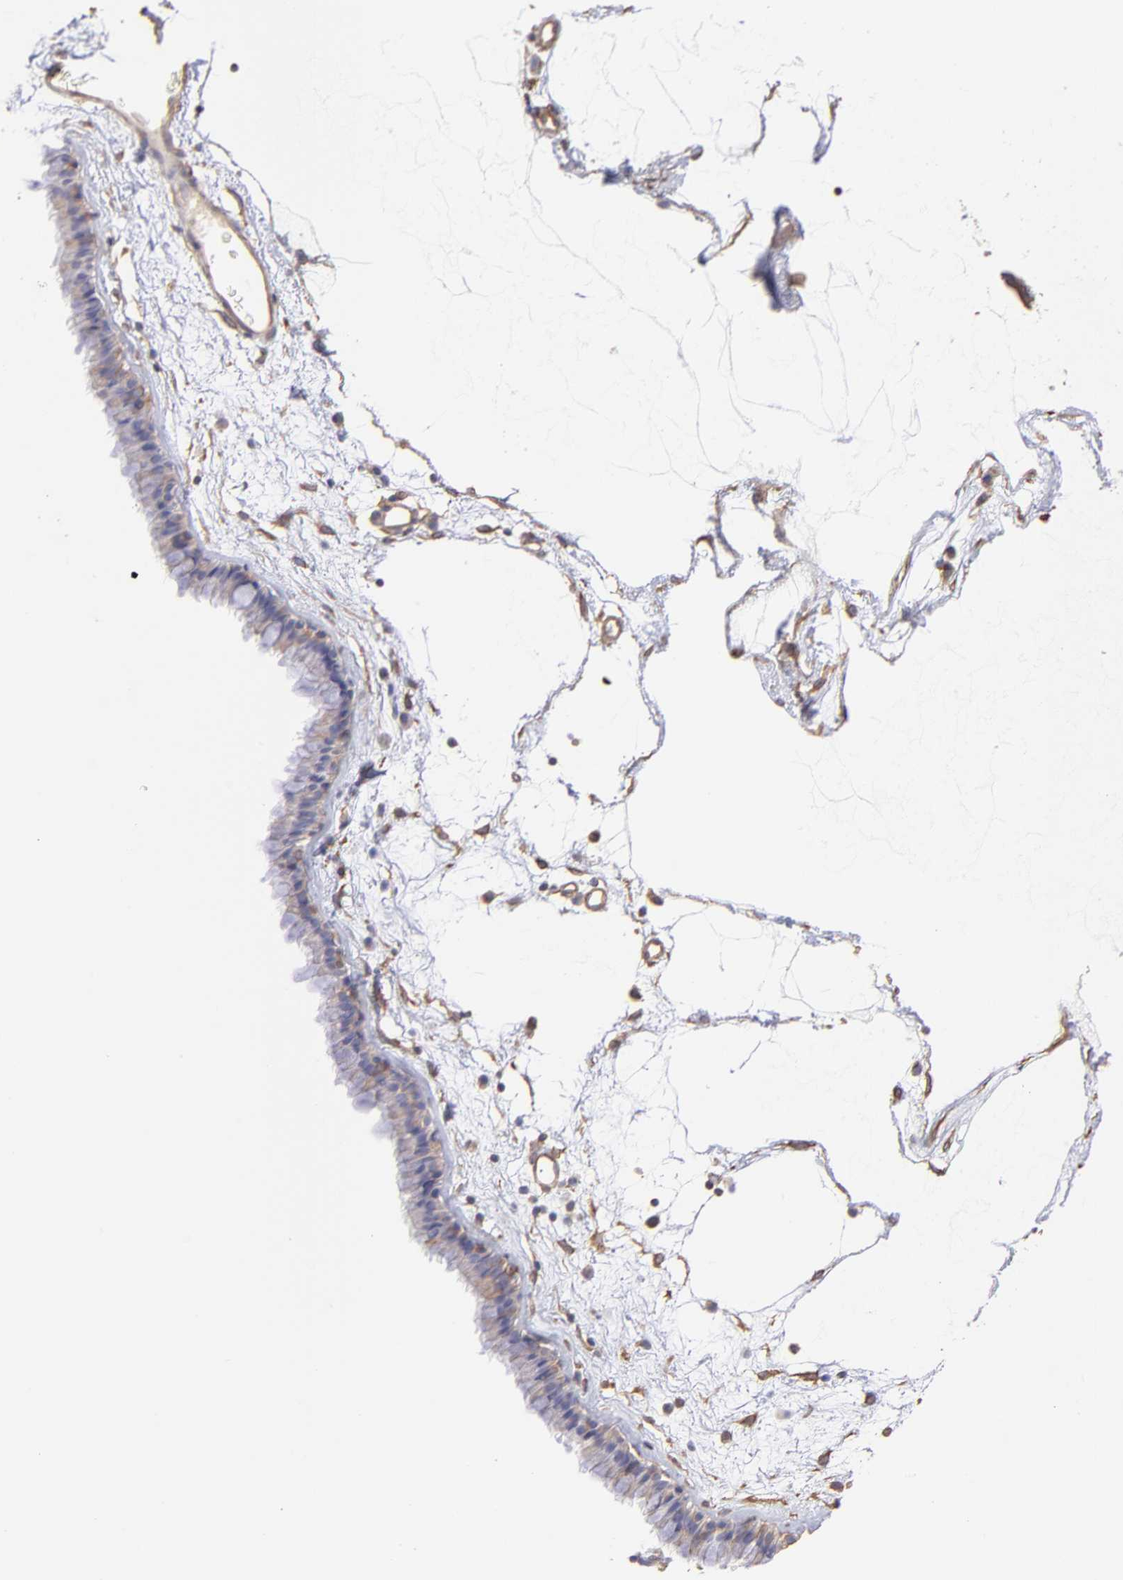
{"staining": {"intensity": "weak", "quantity": "25%-75%", "location": "cytoplasmic/membranous"}, "tissue": "nasopharynx", "cell_type": "Respiratory epithelial cells", "image_type": "normal", "snomed": [{"axis": "morphology", "description": "Normal tissue, NOS"}, {"axis": "morphology", "description": "Inflammation, NOS"}, {"axis": "topography", "description": "Nasopharynx"}], "caption": "Protein expression by immunohistochemistry demonstrates weak cytoplasmic/membranous staining in about 25%-75% of respiratory epithelial cells in benign nasopharynx.", "gene": "PLEC", "patient": {"sex": "male", "age": 48}}